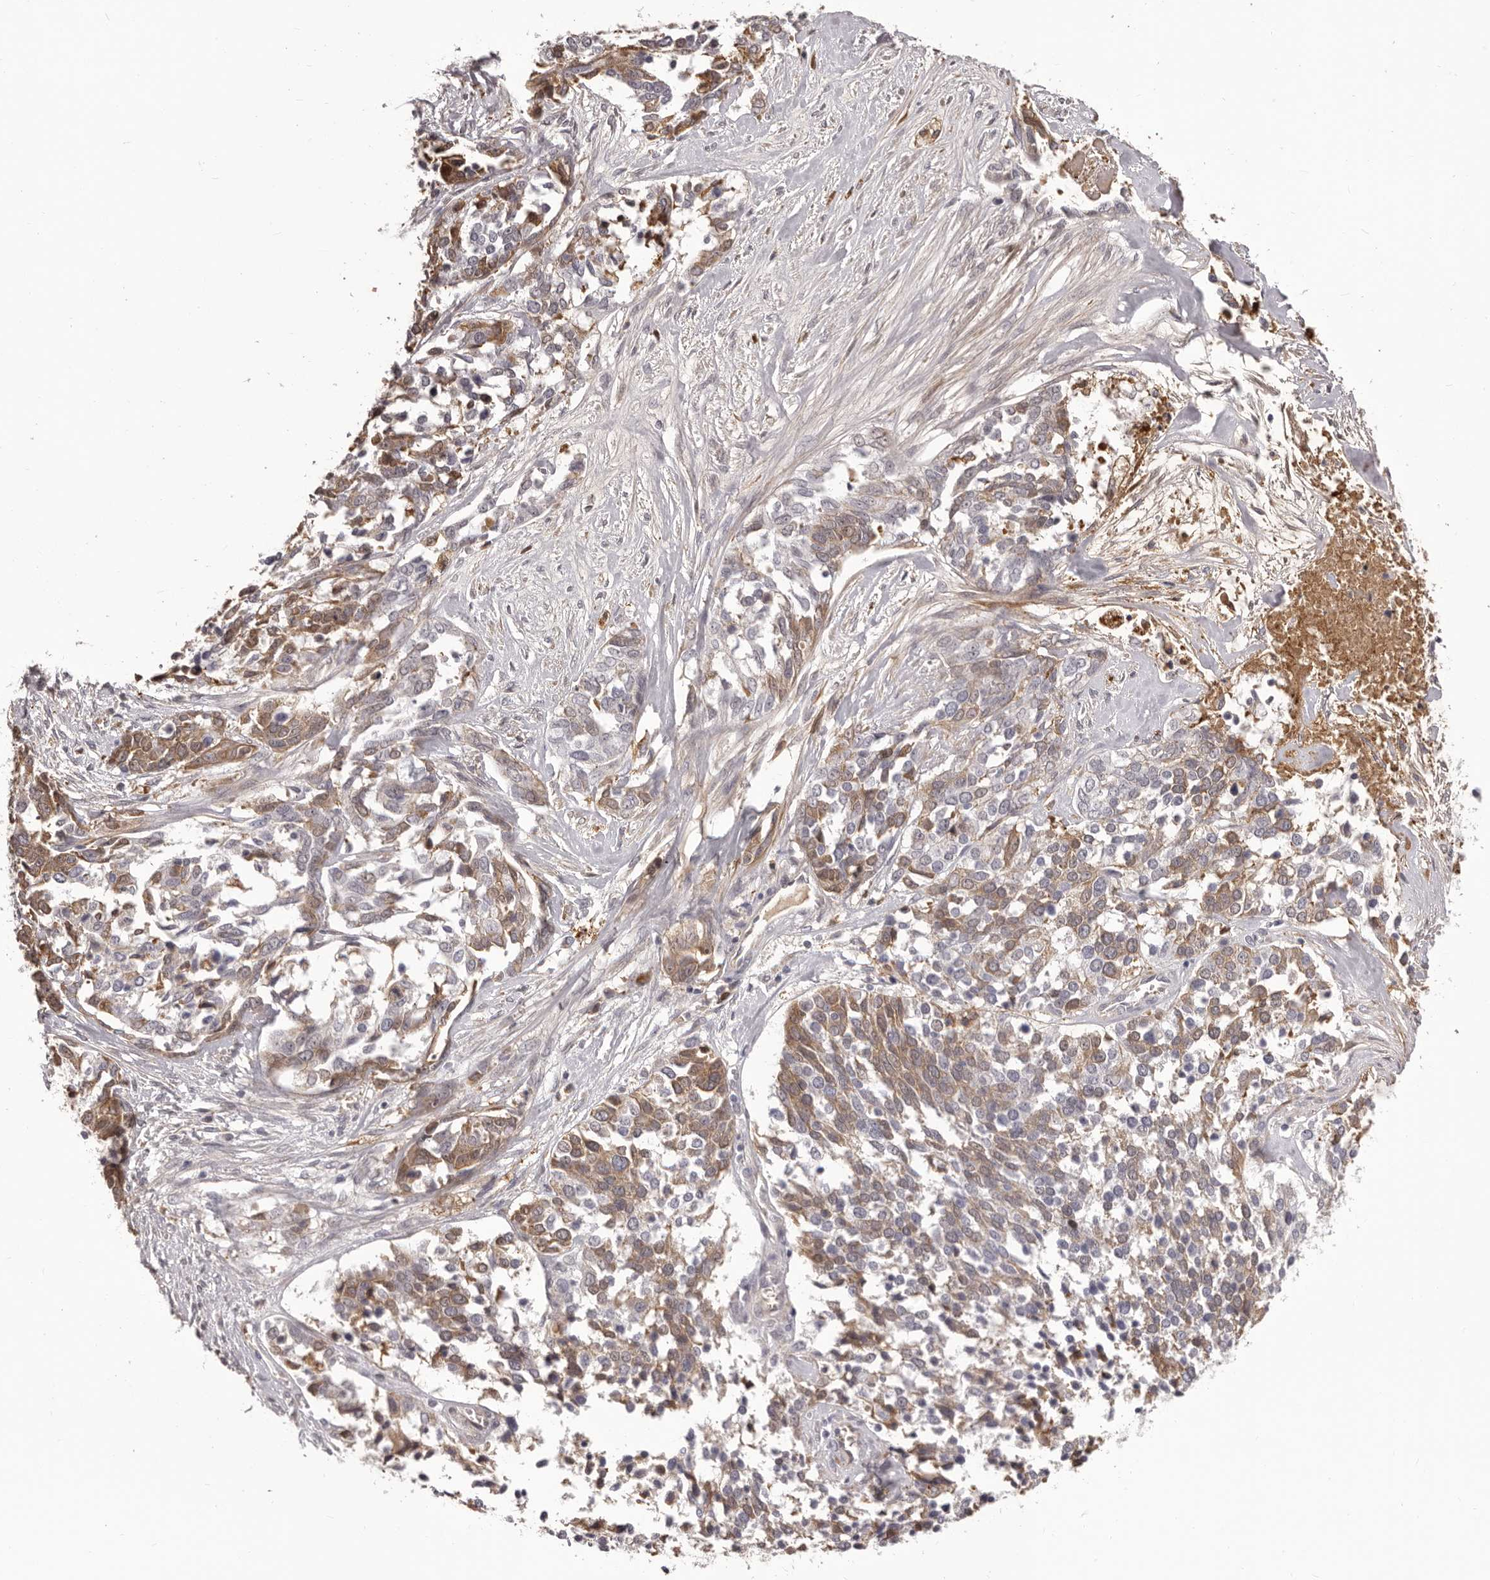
{"staining": {"intensity": "moderate", "quantity": "25%-75%", "location": "cytoplasmic/membranous"}, "tissue": "ovarian cancer", "cell_type": "Tumor cells", "image_type": "cancer", "snomed": [{"axis": "morphology", "description": "Cystadenocarcinoma, serous, NOS"}, {"axis": "topography", "description": "Ovary"}], "caption": "Ovarian cancer tissue reveals moderate cytoplasmic/membranous positivity in about 25%-75% of tumor cells, visualized by immunohistochemistry. Nuclei are stained in blue.", "gene": "OTUD3", "patient": {"sex": "female", "age": 44}}